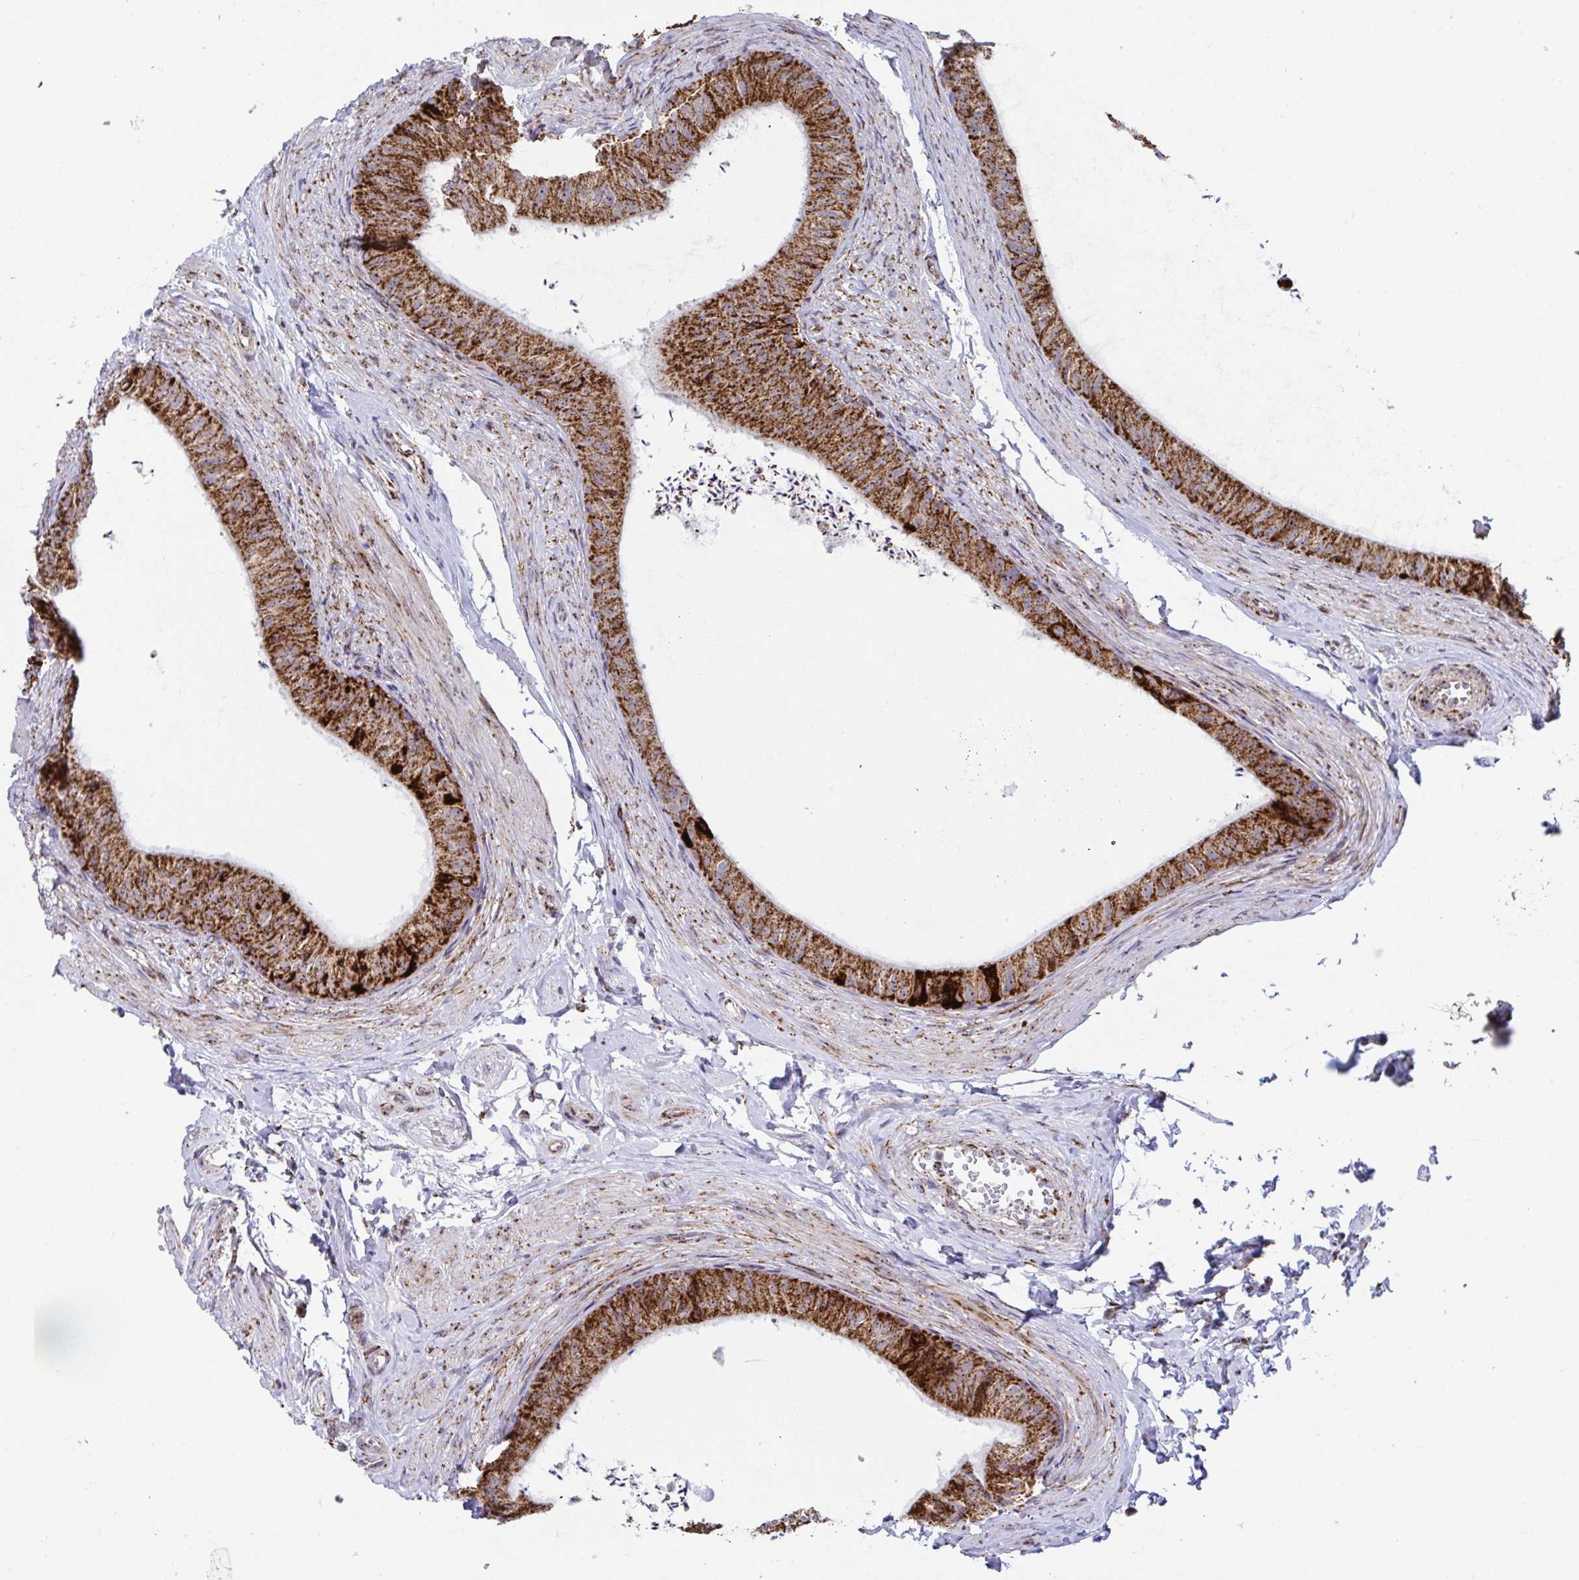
{"staining": {"intensity": "strong", "quantity": ">75%", "location": "cytoplasmic/membranous"}, "tissue": "epididymis", "cell_type": "Glandular cells", "image_type": "normal", "snomed": [{"axis": "morphology", "description": "Normal tissue, NOS"}, {"axis": "topography", "description": "Epididymis, spermatic cord, NOS"}, {"axis": "topography", "description": "Epididymis"}, {"axis": "topography", "description": "Peripheral nerve tissue"}], "caption": "Immunohistochemical staining of benign human epididymis shows >75% levels of strong cytoplasmic/membranous protein expression in about >75% of glandular cells.", "gene": "ATP5MJ", "patient": {"sex": "male", "age": 29}}